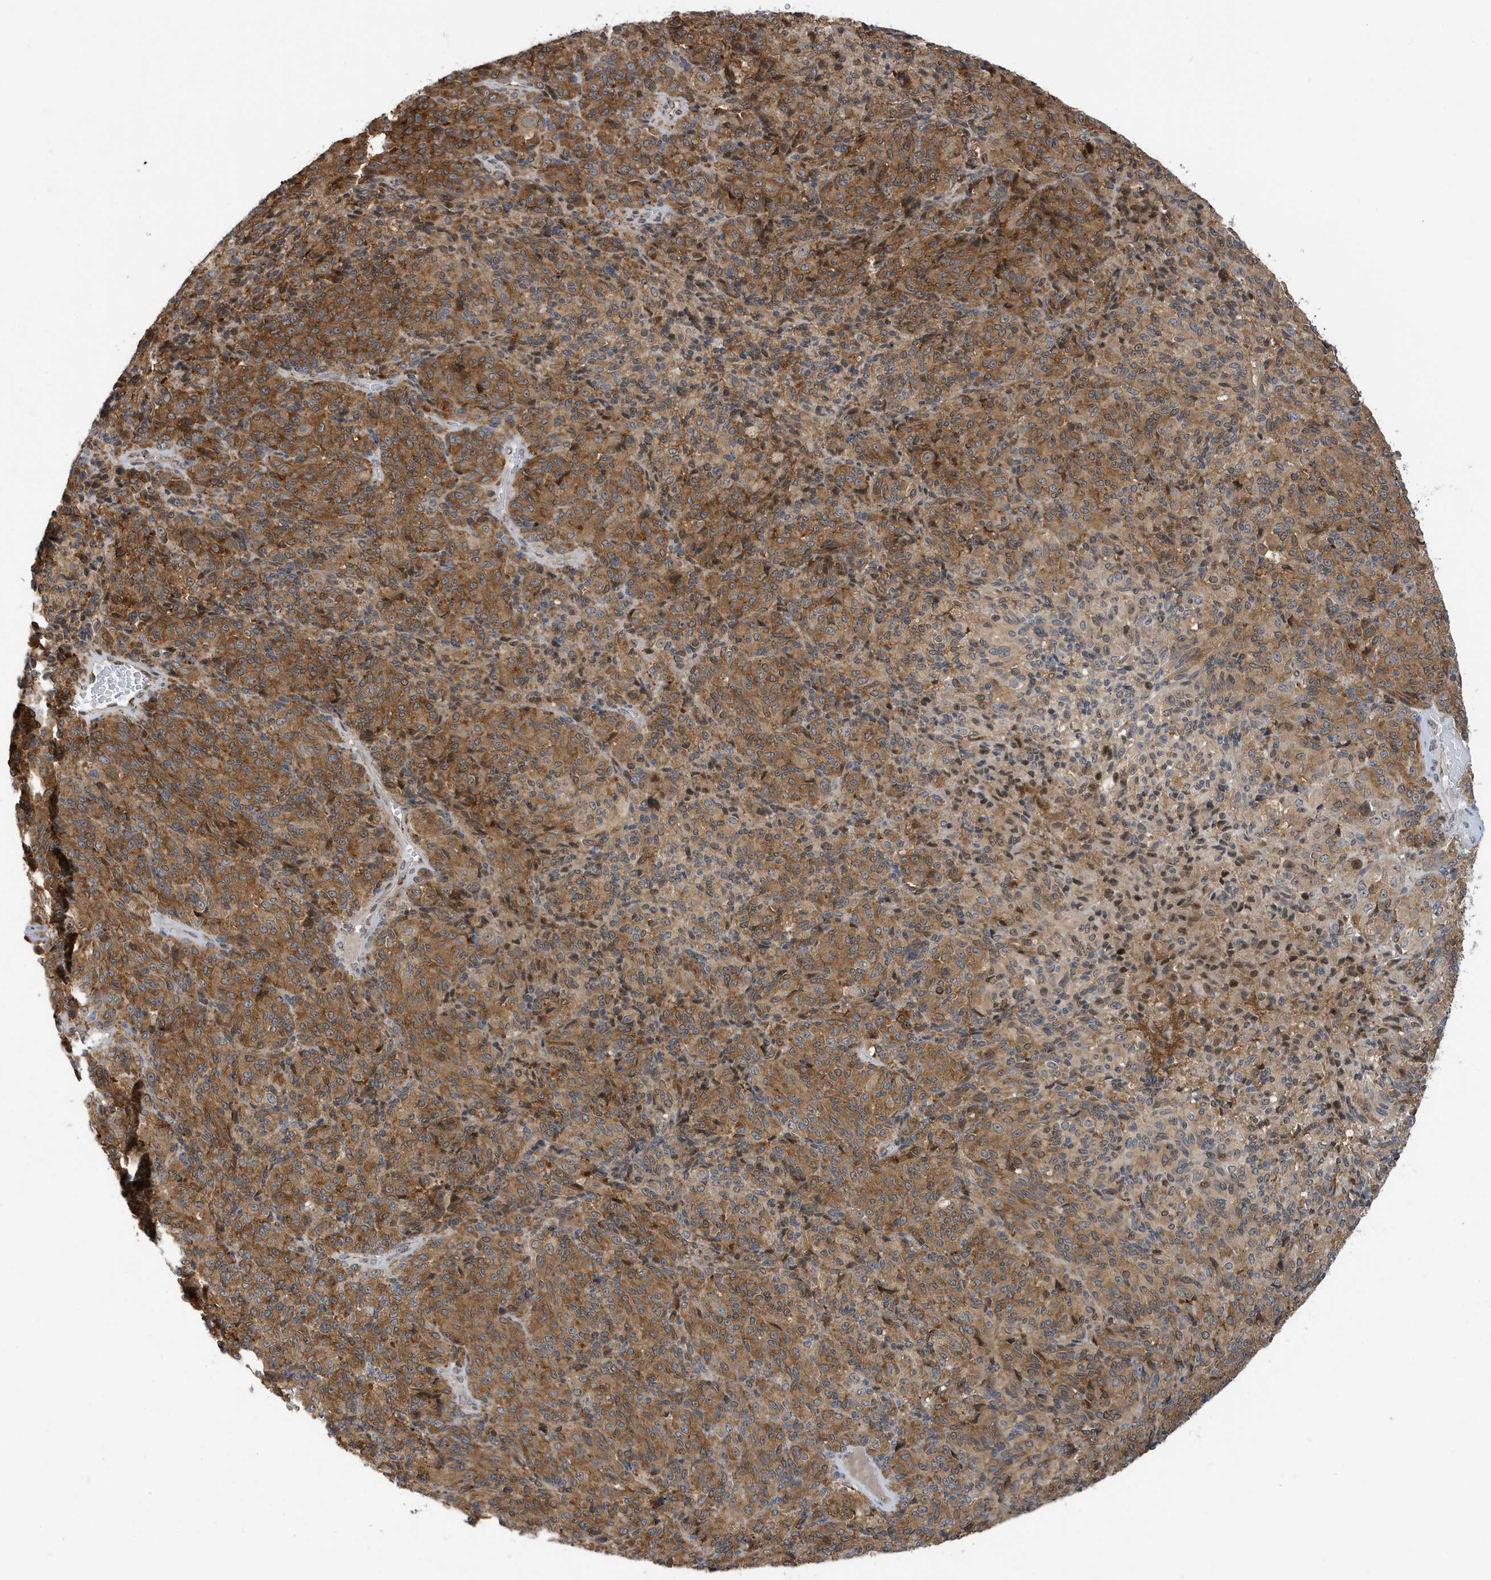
{"staining": {"intensity": "moderate", "quantity": ">75%", "location": "cytoplasmic/membranous"}, "tissue": "melanoma", "cell_type": "Tumor cells", "image_type": "cancer", "snomed": [{"axis": "morphology", "description": "Malignant melanoma, Metastatic site"}, {"axis": "topography", "description": "Brain"}], "caption": "This is a photomicrograph of immunohistochemistry (IHC) staining of melanoma, which shows moderate staining in the cytoplasmic/membranous of tumor cells.", "gene": "ZNF507", "patient": {"sex": "female", "age": 56}}